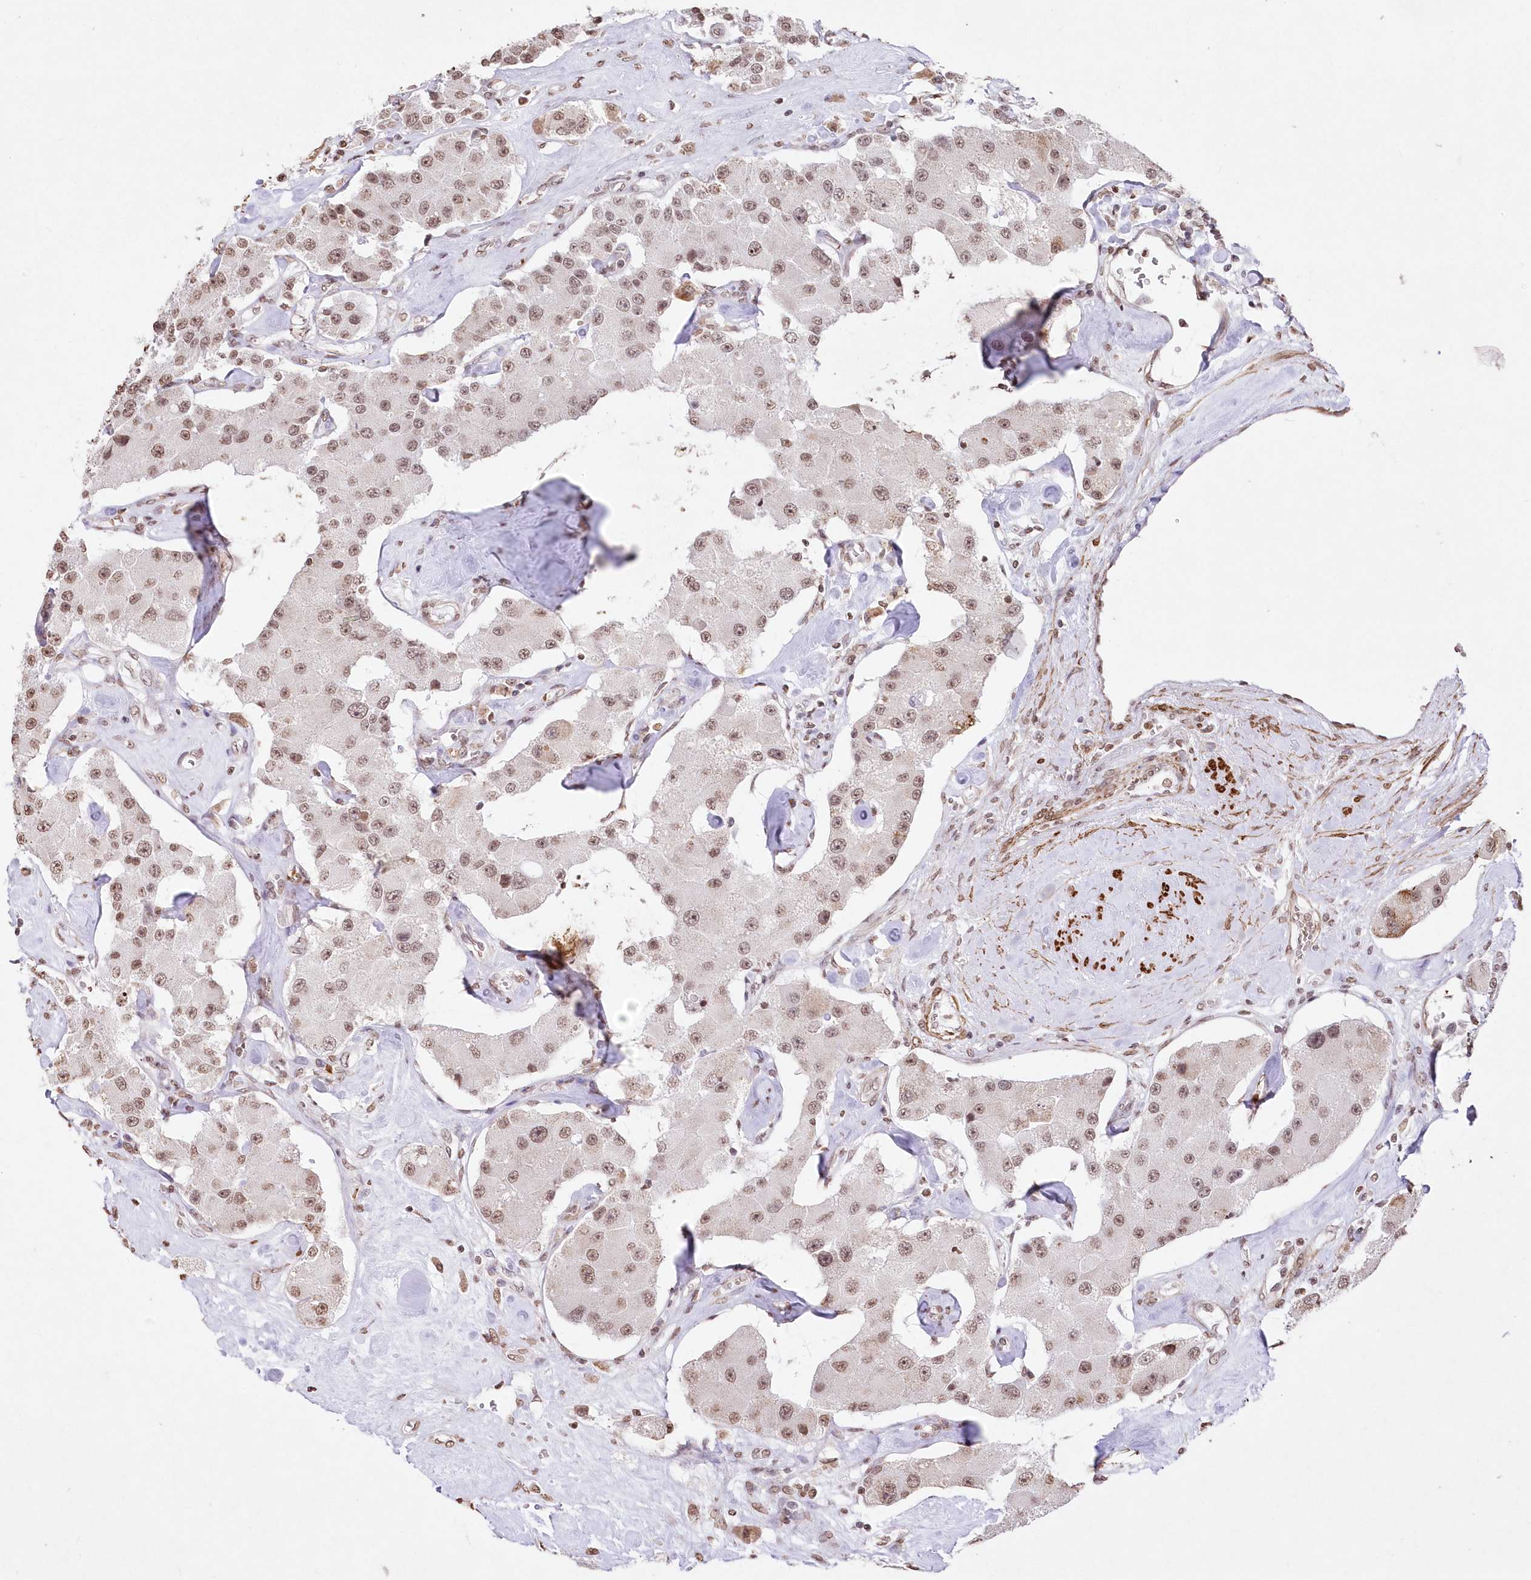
{"staining": {"intensity": "moderate", "quantity": ">75%", "location": "nuclear"}, "tissue": "carcinoid", "cell_type": "Tumor cells", "image_type": "cancer", "snomed": [{"axis": "morphology", "description": "Carcinoid, malignant, NOS"}, {"axis": "topography", "description": "Pancreas"}], "caption": "Carcinoid stained with a protein marker exhibits moderate staining in tumor cells.", "gene": "RBM27", "patient": {"sex": "male", "age": 41}}